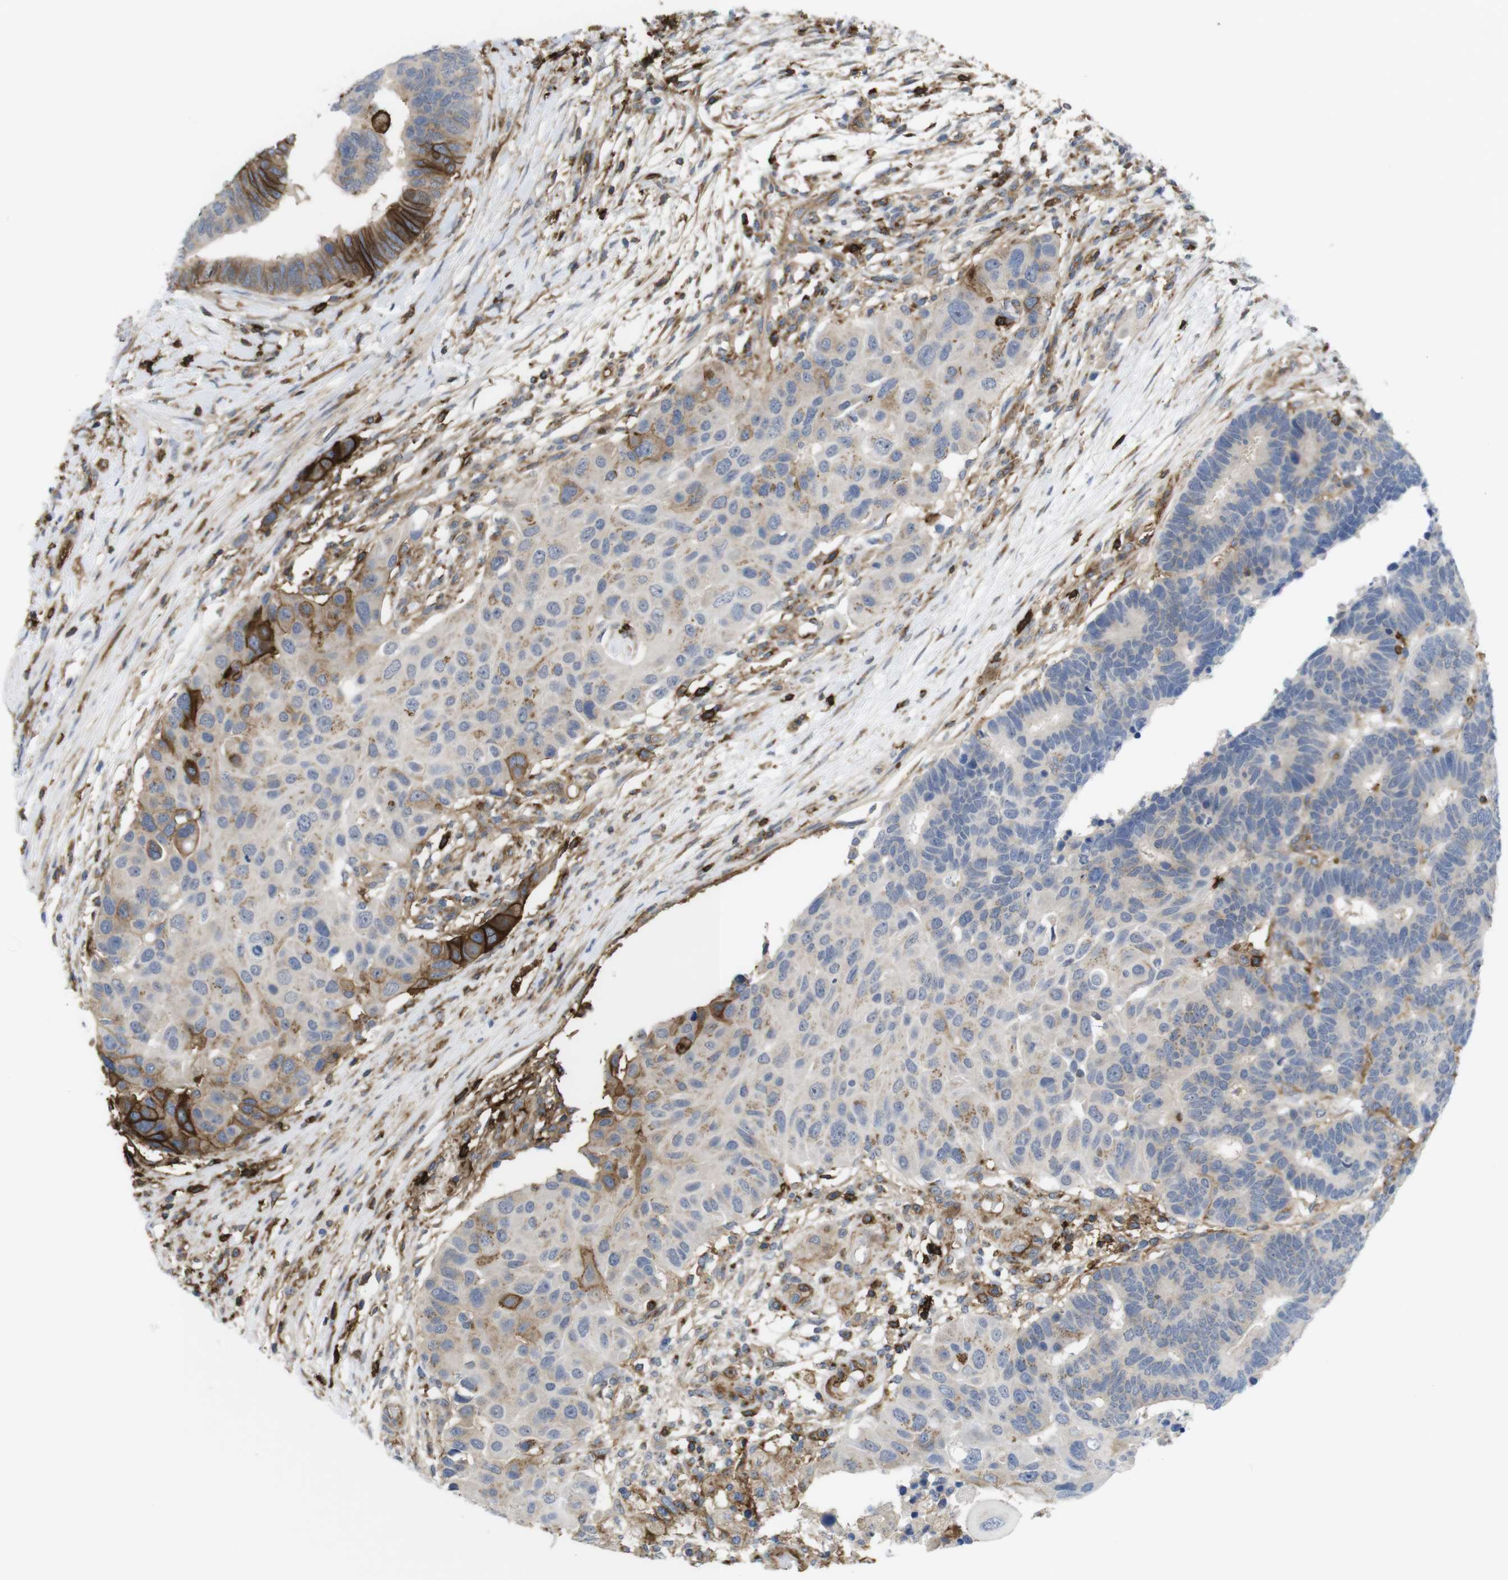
{"staining": {"intensity": "strong", "quantity": "<25%", "location": "cytoplasmic/membranous"}, "tissue": "colorectal cancer", "cell_type": "Tumor cells", "image_type": "cancer", "snomed": [{"axis": "morphology", "description": "Adenocarcinoma, NOS"}, {"axis": "topography", "description": "Rectum"}], "caption": "This micrograph shows adenocarcinoma (colorectal) stained with immunohistochemistry to label a protein in brown. The cytoplasmic/membranous of tumor cells show strong positivity for the protein. Nuclei are counter-stained blue.", "gene": "CCR6", "patient": {"sex": "male", "age": 51}}